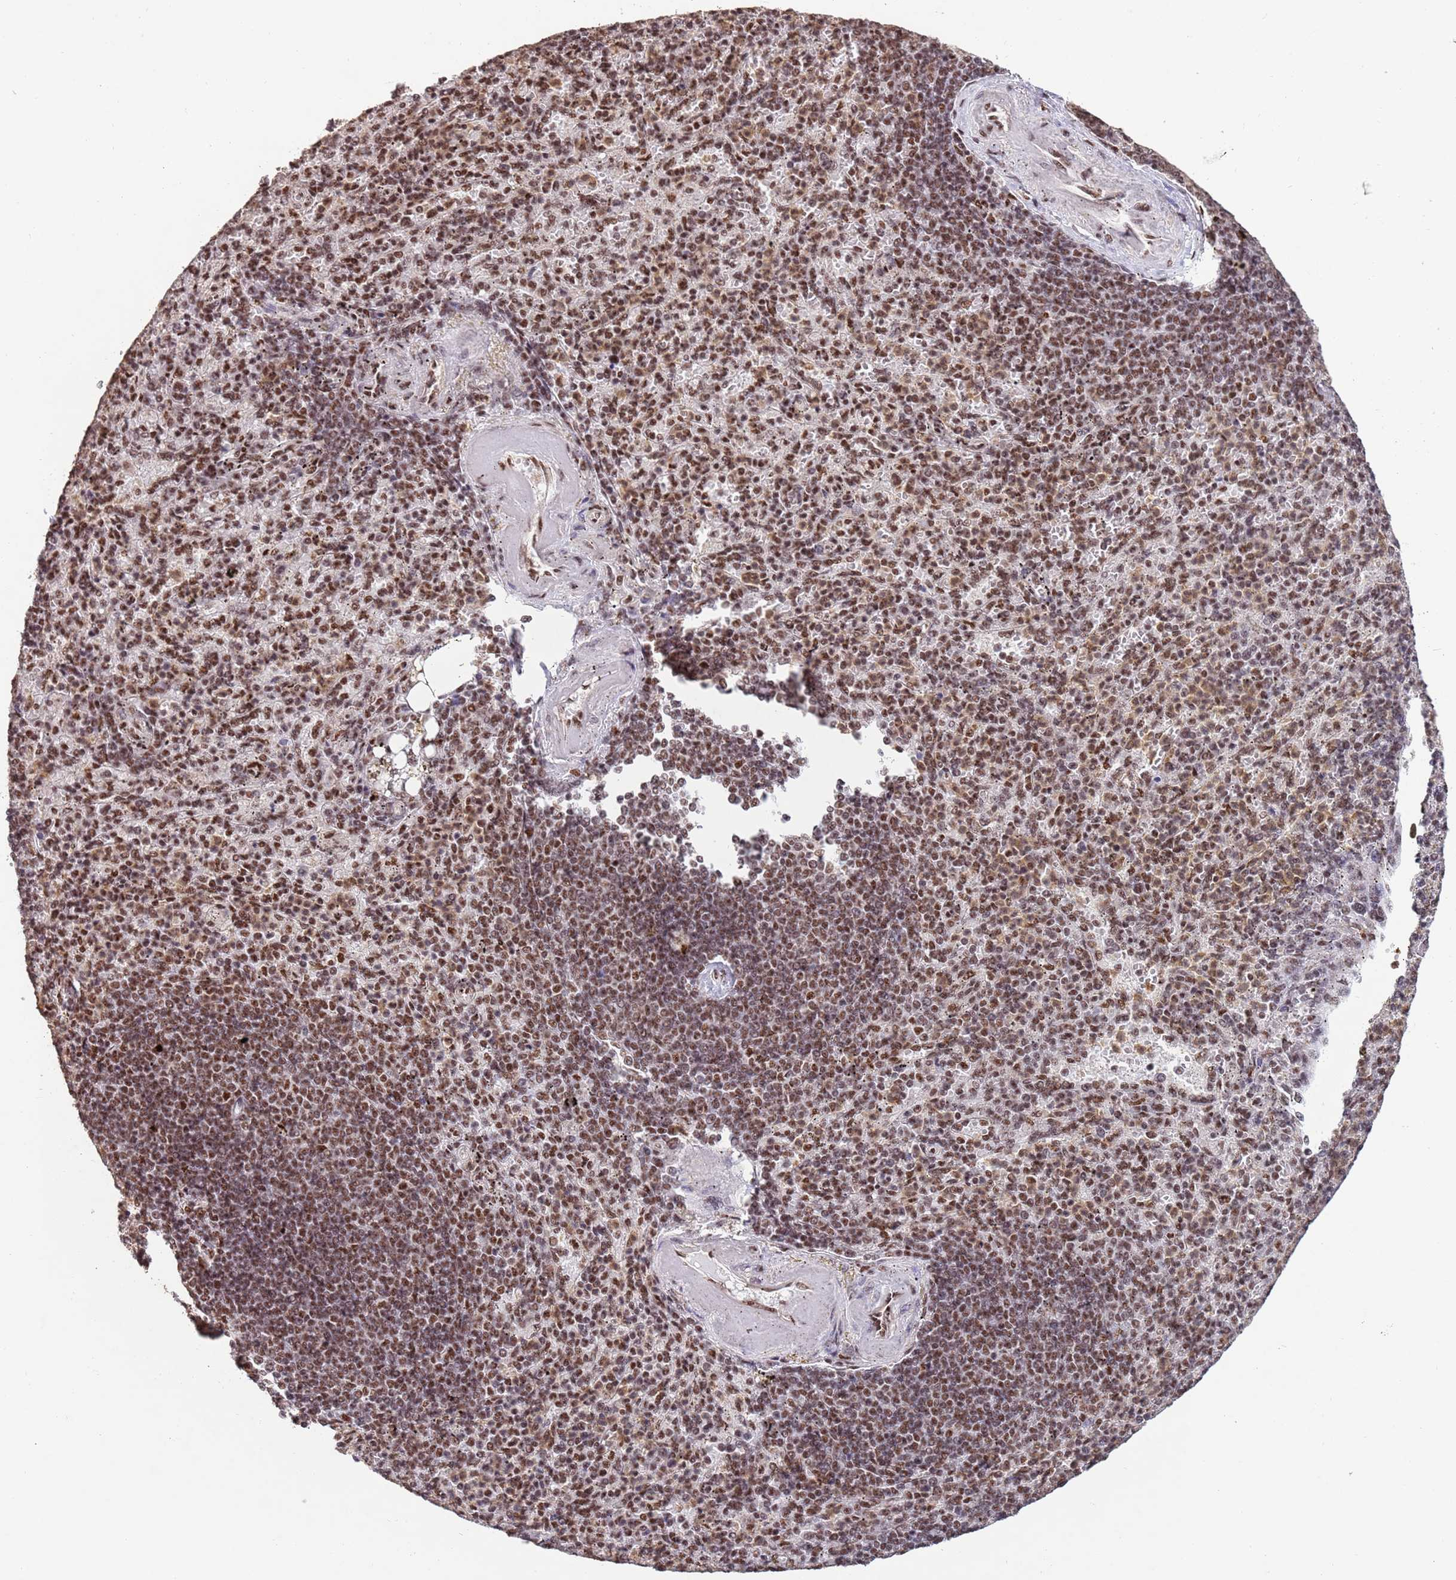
{"staining": {"intensity": "moderate", "quantity": ">75%", "location": "nuclear"}, "tissue": "spleen", "cell_type": "Cells in red pulp", "image_type": "normal", "snomed": [{"axis": "morphology", "description": "Normal tissue, NOS"}, {"axis": "topography", "description": "Spleen"}], "caption": "An immunohistochemistry (IHC) photomicrograph of normal tissue is shown. Protein staining in brown labels moderate nuclear positivity in spleen within cells in red pulp. (Brightfield microscopy of DAB IHC at high magnification).", "gene": "ESF1", "patient": {"sex": "female", "age": 74}}